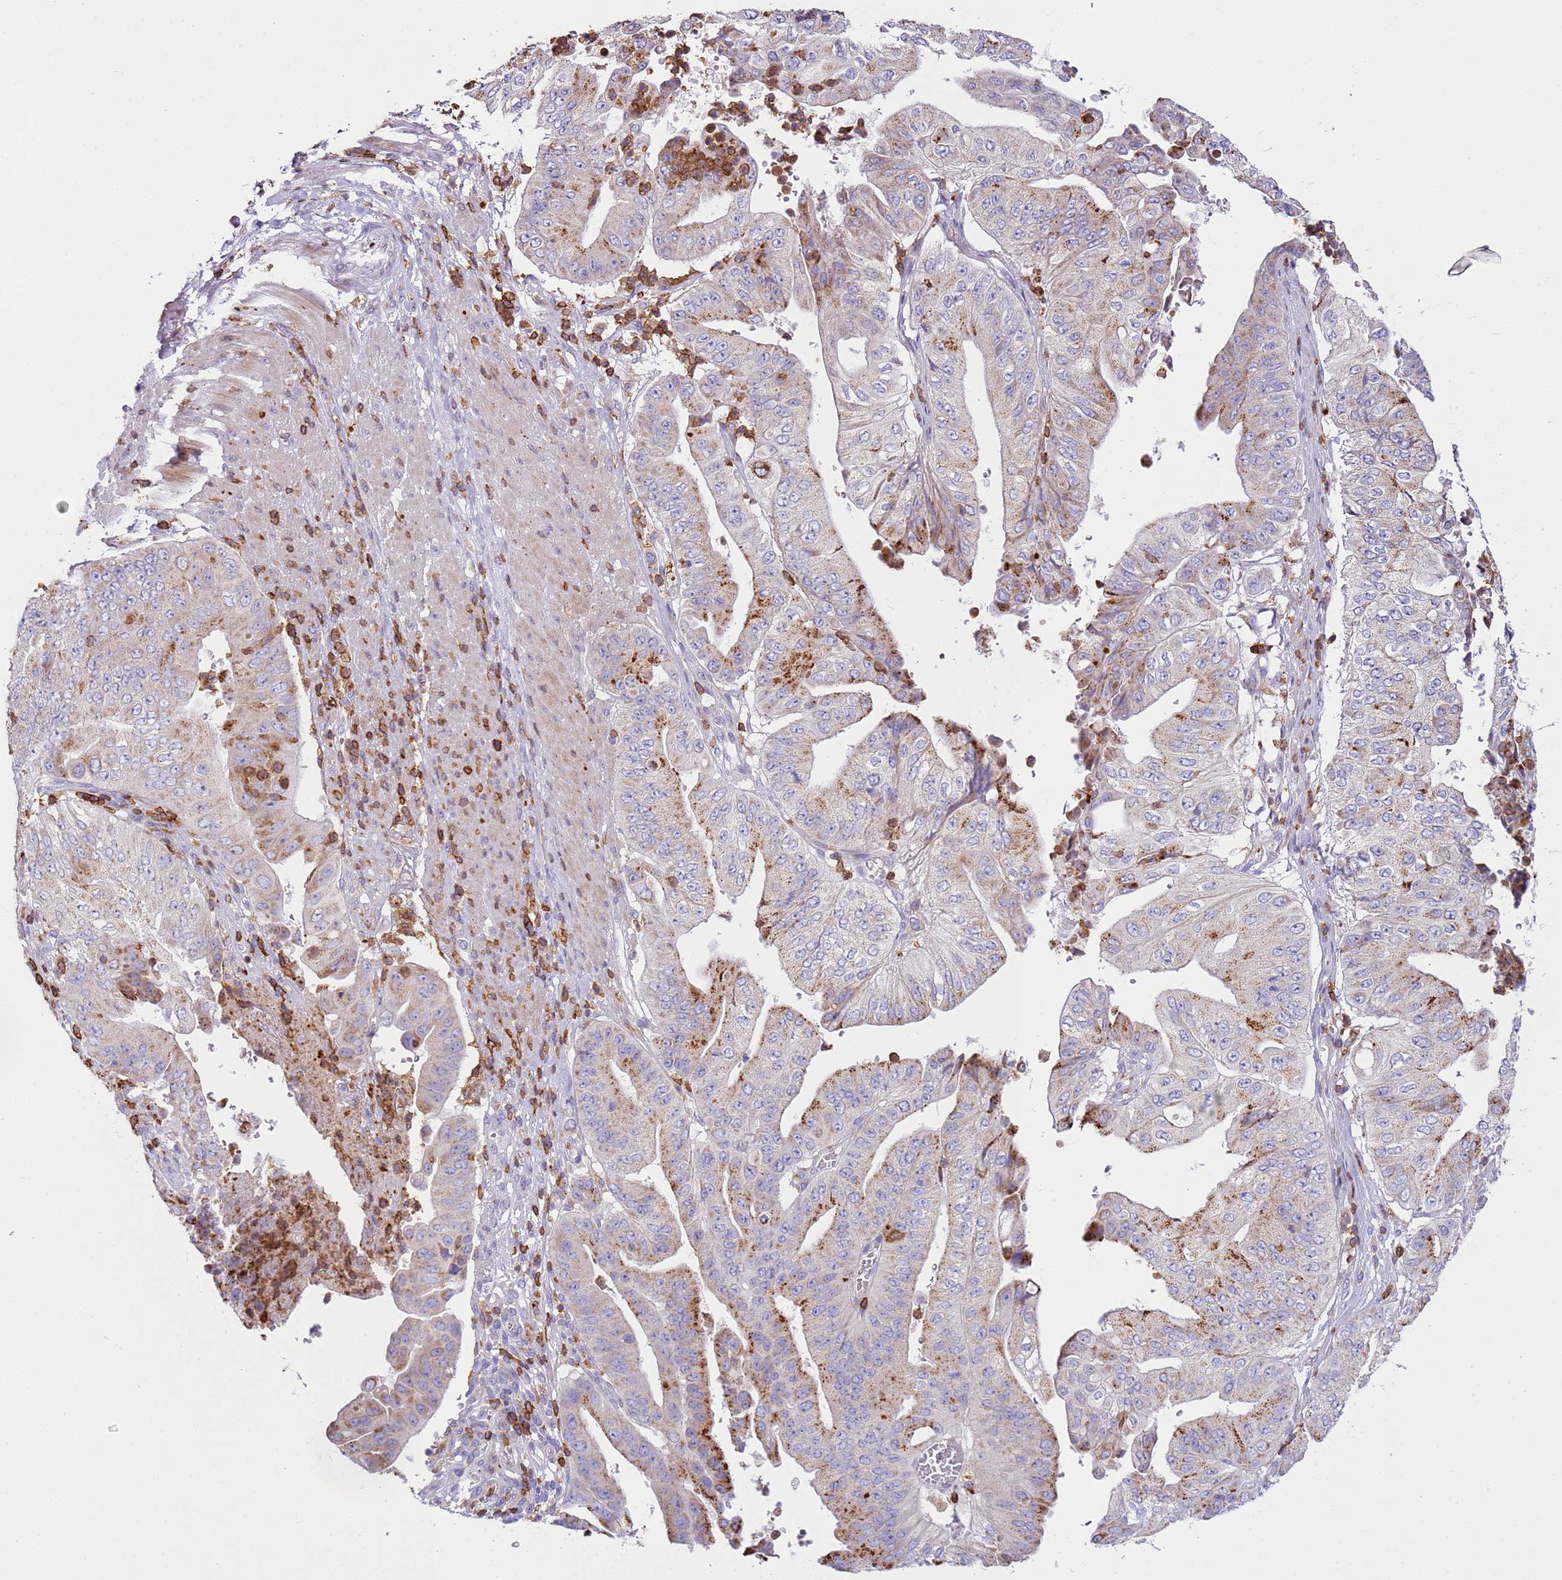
{"staining": {"intensity": "strong", "quantity": "25%-75%", "location": "cytoplasmic/membranous"}, "tissue": "pancreatic cancer", "cell_type": "Tumor cells", "image_type": "cancer", "snomed": [{"axis": "morphology", "description": "Adenocarcinoma, NOS"}, {"axis": "topography", "description": "Pancreas"}], "caption": "High-magnification brightfield microscopy of pancreatic cancer stained with DAB (3,3'-diaminobenzidine) (brown) and counterstained with hematoxylin (blue). tumor cells exhibit strong cytoplasmic/membranous expression is seen in approximately25%-75% of cells.", "gene": "TTPAL", "patient": {"sex": "female", "age": 77}}